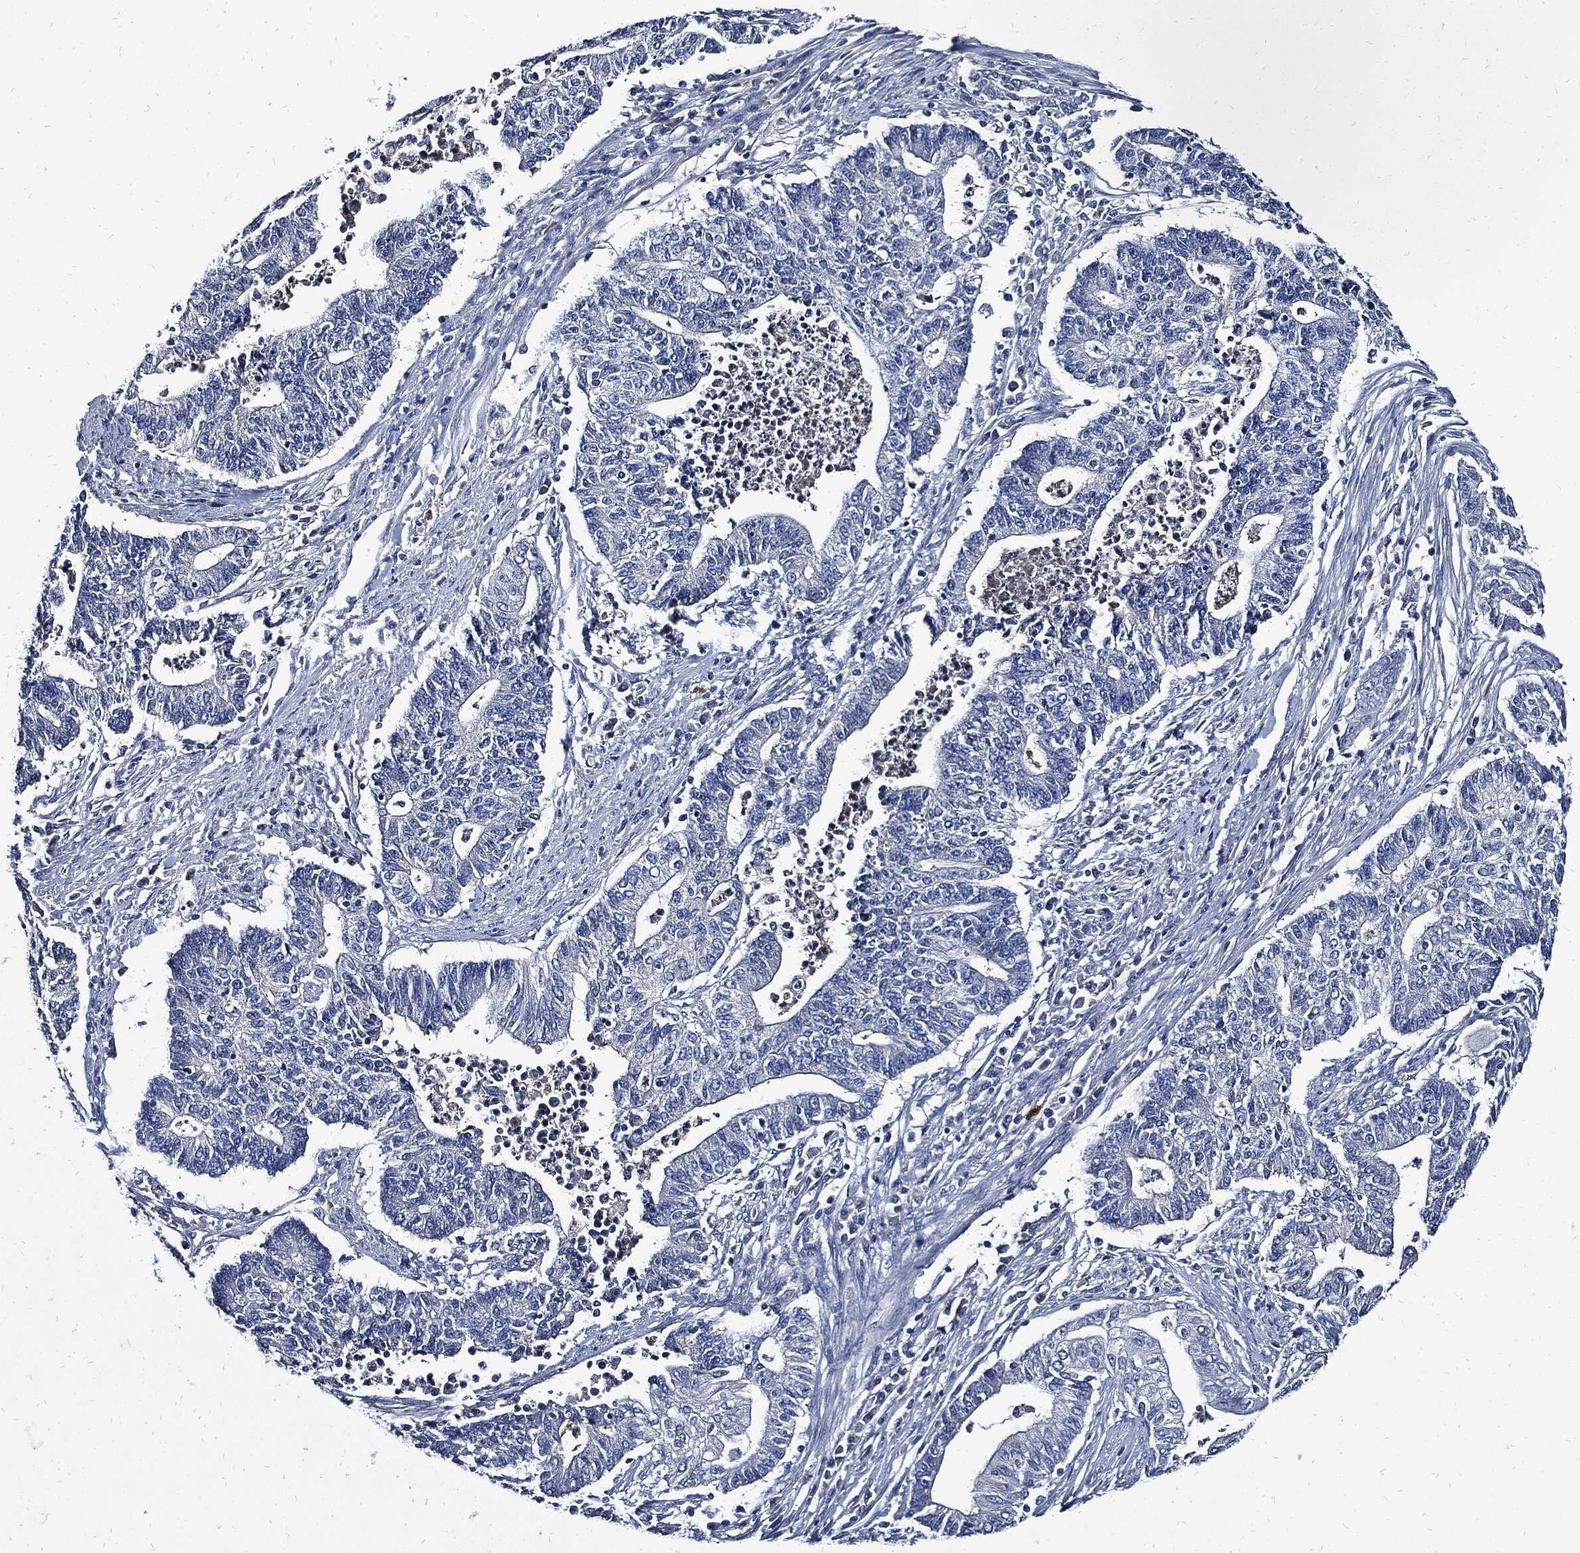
{"staining": {"intensity": "negative", "quantity": "none", "location": "none"}, "tissue": "endometrial cancer", "cell_type": "Tumor cells", "image_type": "cancer", "snomed": [{"axis": "morphology", "description": "Adenocarcinoma, NOS"}, {"axis": "topography", "description": "Uterus"}, {"axis": "topography", "description": "Endometrium"}], "caption": "Tumor cells are negative for brown protein staining in endometrial cancer.", "gene": "CPE", "patient": {"sex": "female", "age": 54}}